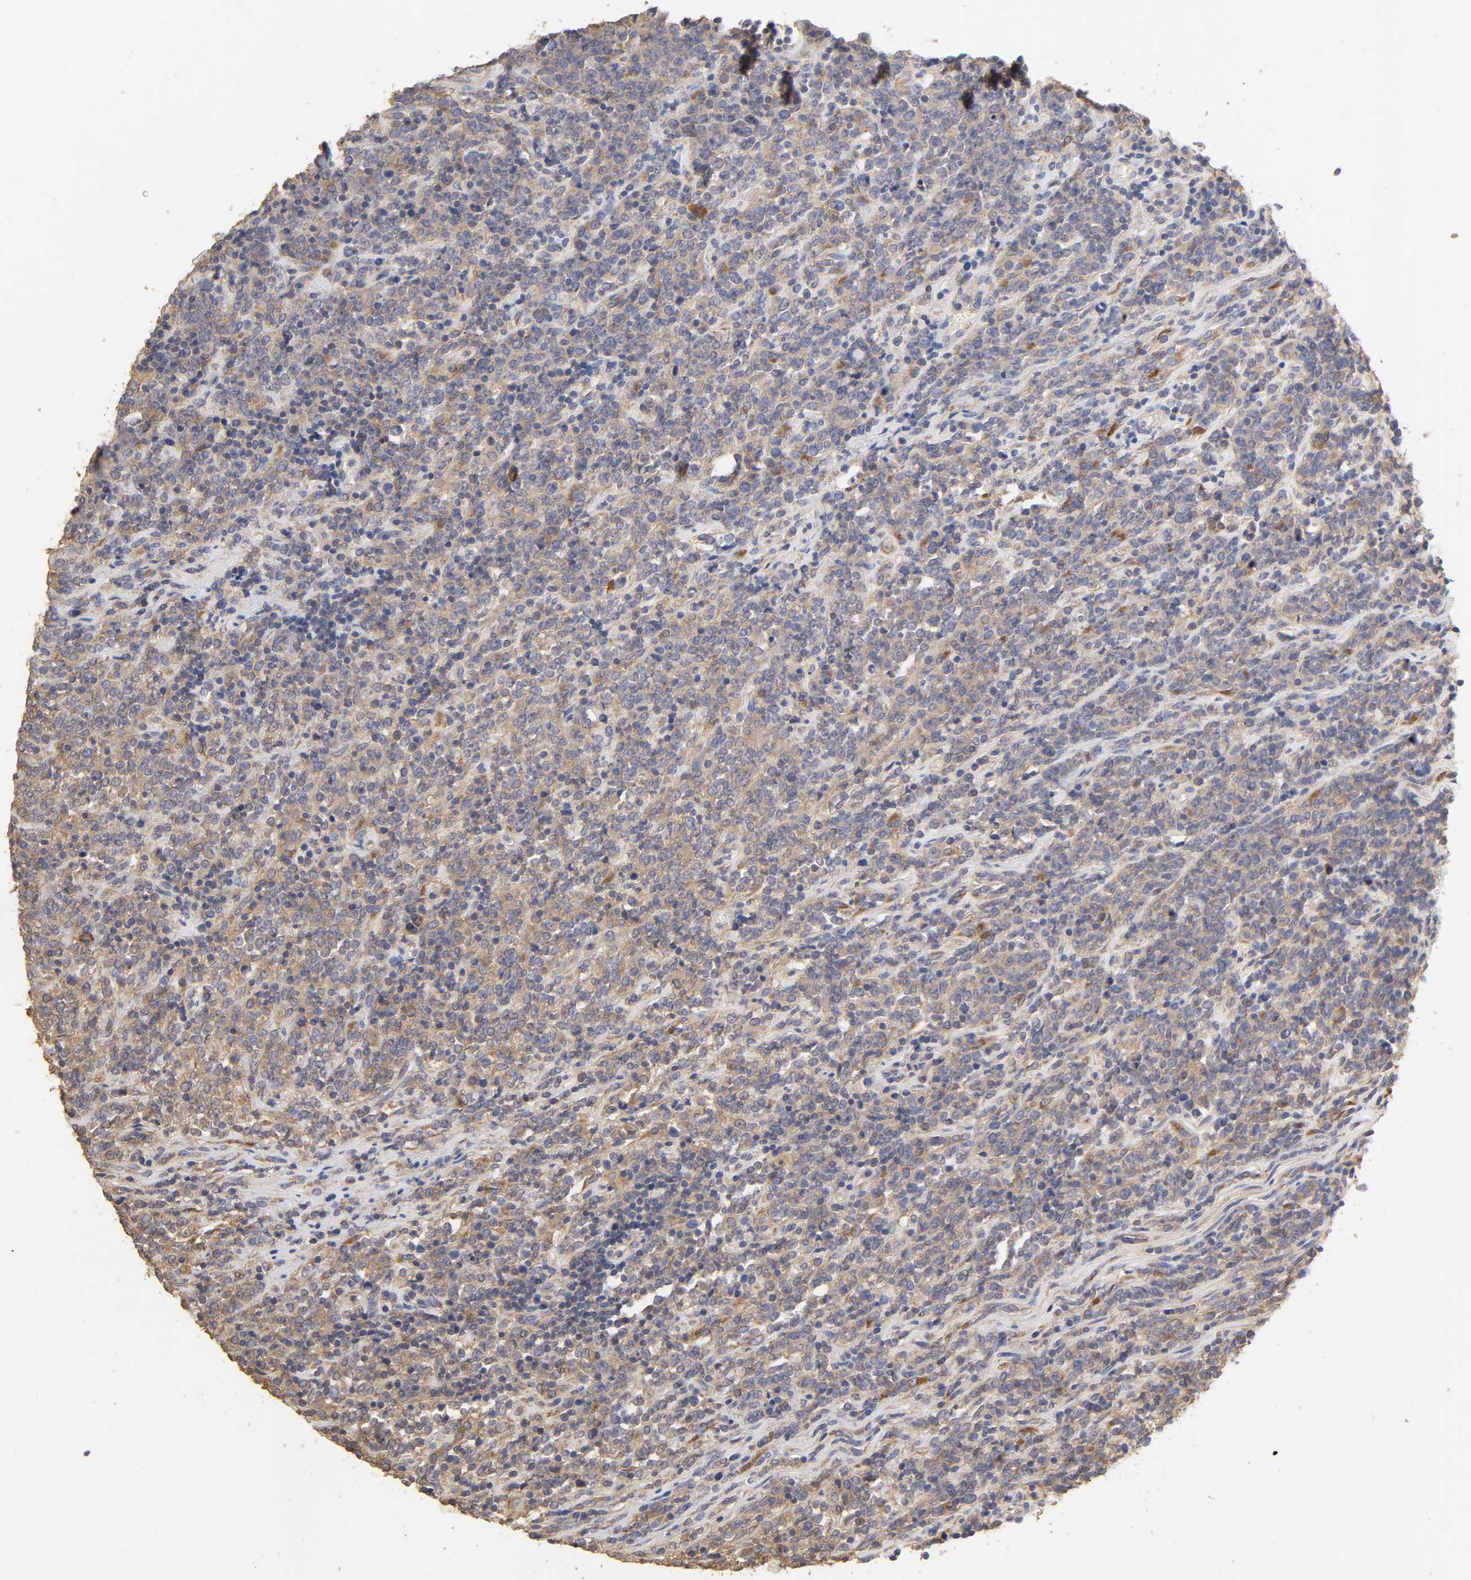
{"staining": {"intensity": "moderate", "quantity": ">75%", "location": "cytoplasmic/membranous"}, "tissue": "lymphoma", "cell_type": "Tumor cells", "image_type": "cancer", "snomed": [{"axis": "morphology", "description": "Malignant lymphoma, non-Hodgkin's type, High grade"}, {"axis": "topography", "description": "Soft tissue"}], "caption": "Protein staining of high-grade malignant lymphoma, non-Hodgkin's type tissue reveals moderate cytoplasmic/membranous positivity in about >75% of tumor cells. The protein of interest is stained brown, and the nuclei are stained in blue (DAB (3,3'-diaminobenzidine) IHC with brightfield microscopy, high magnification).", "gene": "EIF4G2", "patient": {"sex": "male", "age": 18}}